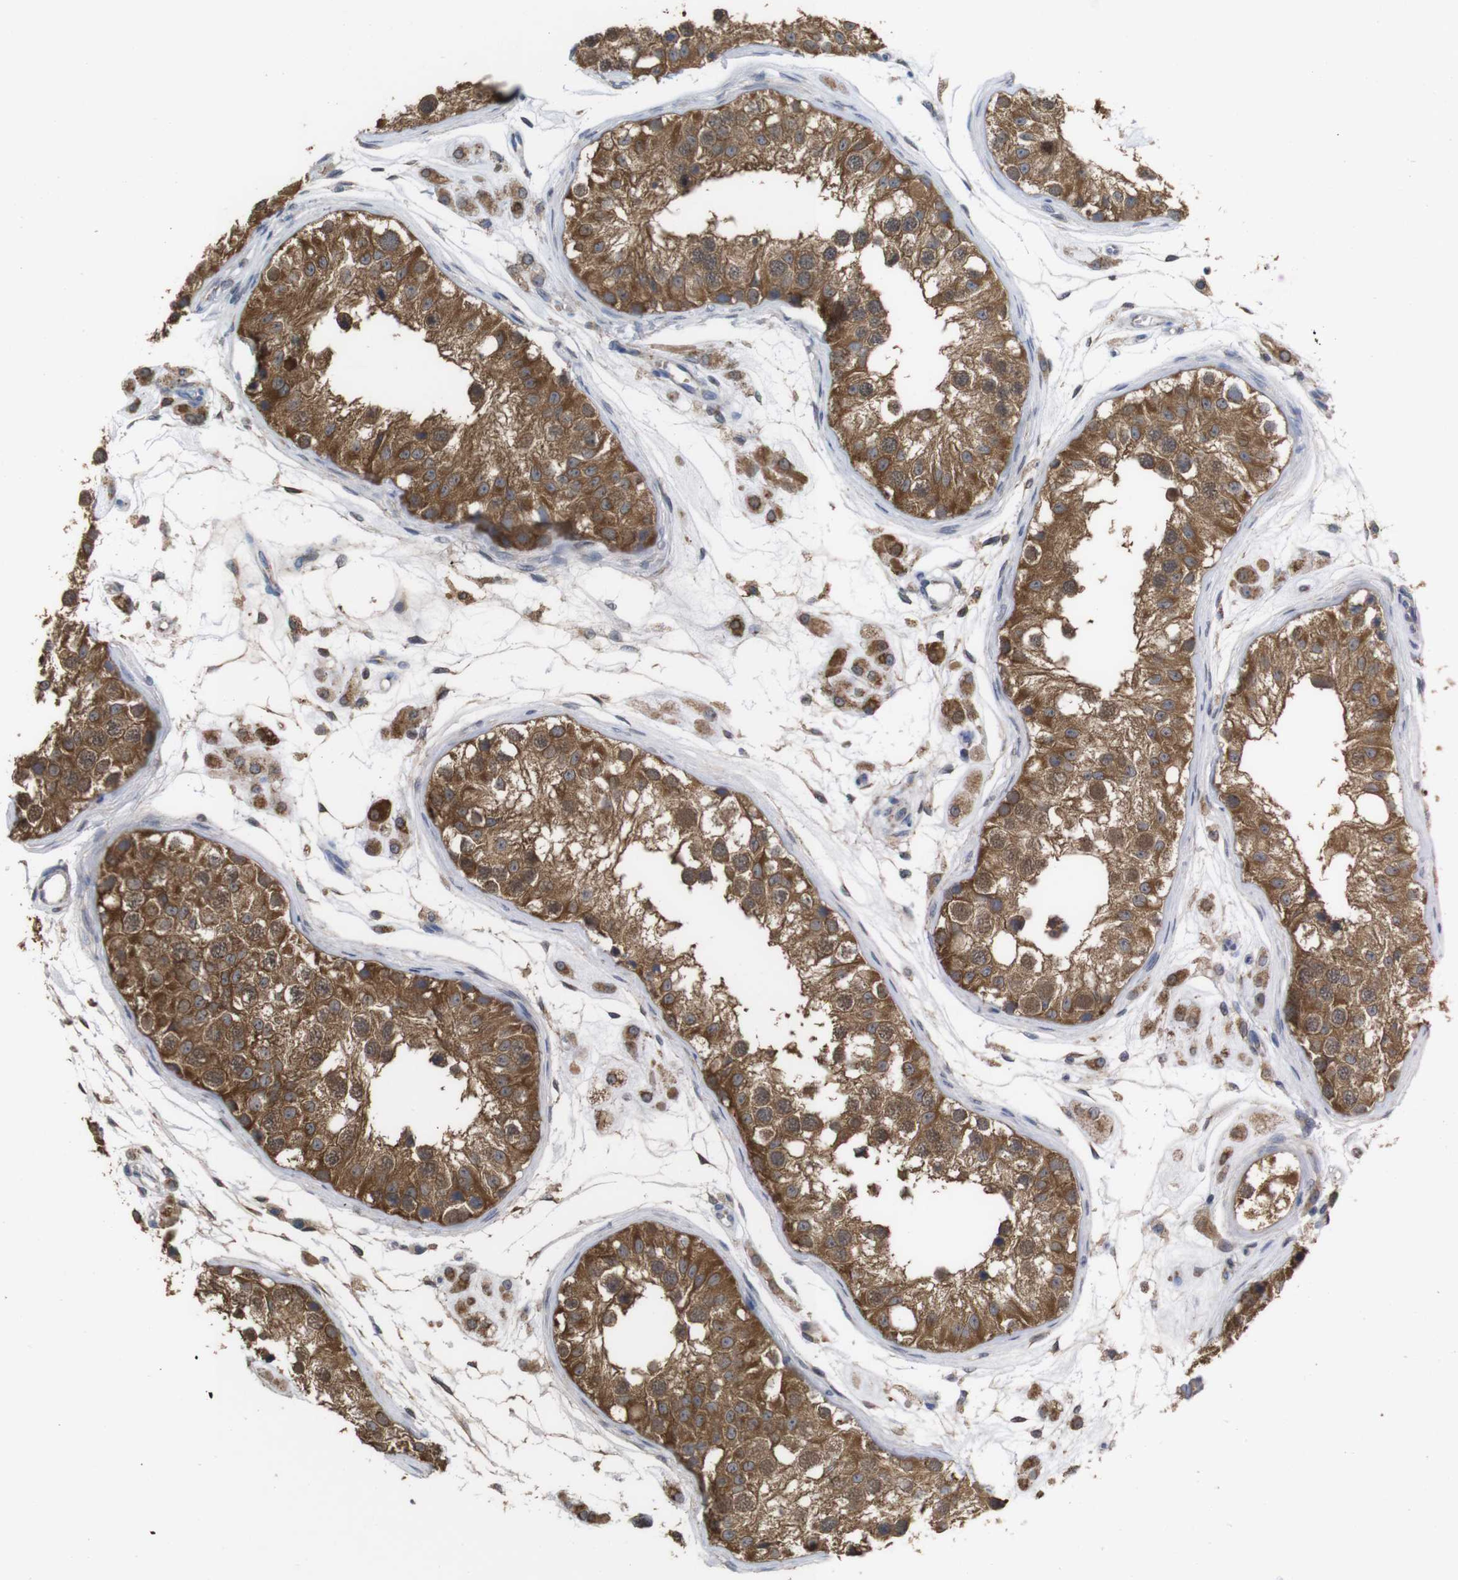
{"staining": {"intensity": "moderate", "quantity": ">75%", "location": "cytoplasmic/membranous"}, "tissue": "testis", "cell_type": "Cells in seminiferous ducts", "image_type": "normal", "snomed": [{"axis": "morphology", "description": "Normal tissue, NOS"}, {"axis": "morphology", "description": "Adenocarcinoma, metastatic, NOS"}, {"axis": "topography", "description": "Testis"}], "caption": "Cells in seminiferous ducts show medium levels of moderate cytoplasmic/membranous staining in about >75% of cells in normal human testis.", "gene": "PTPRR", "patient": {"sex": "male", "age": 26}}